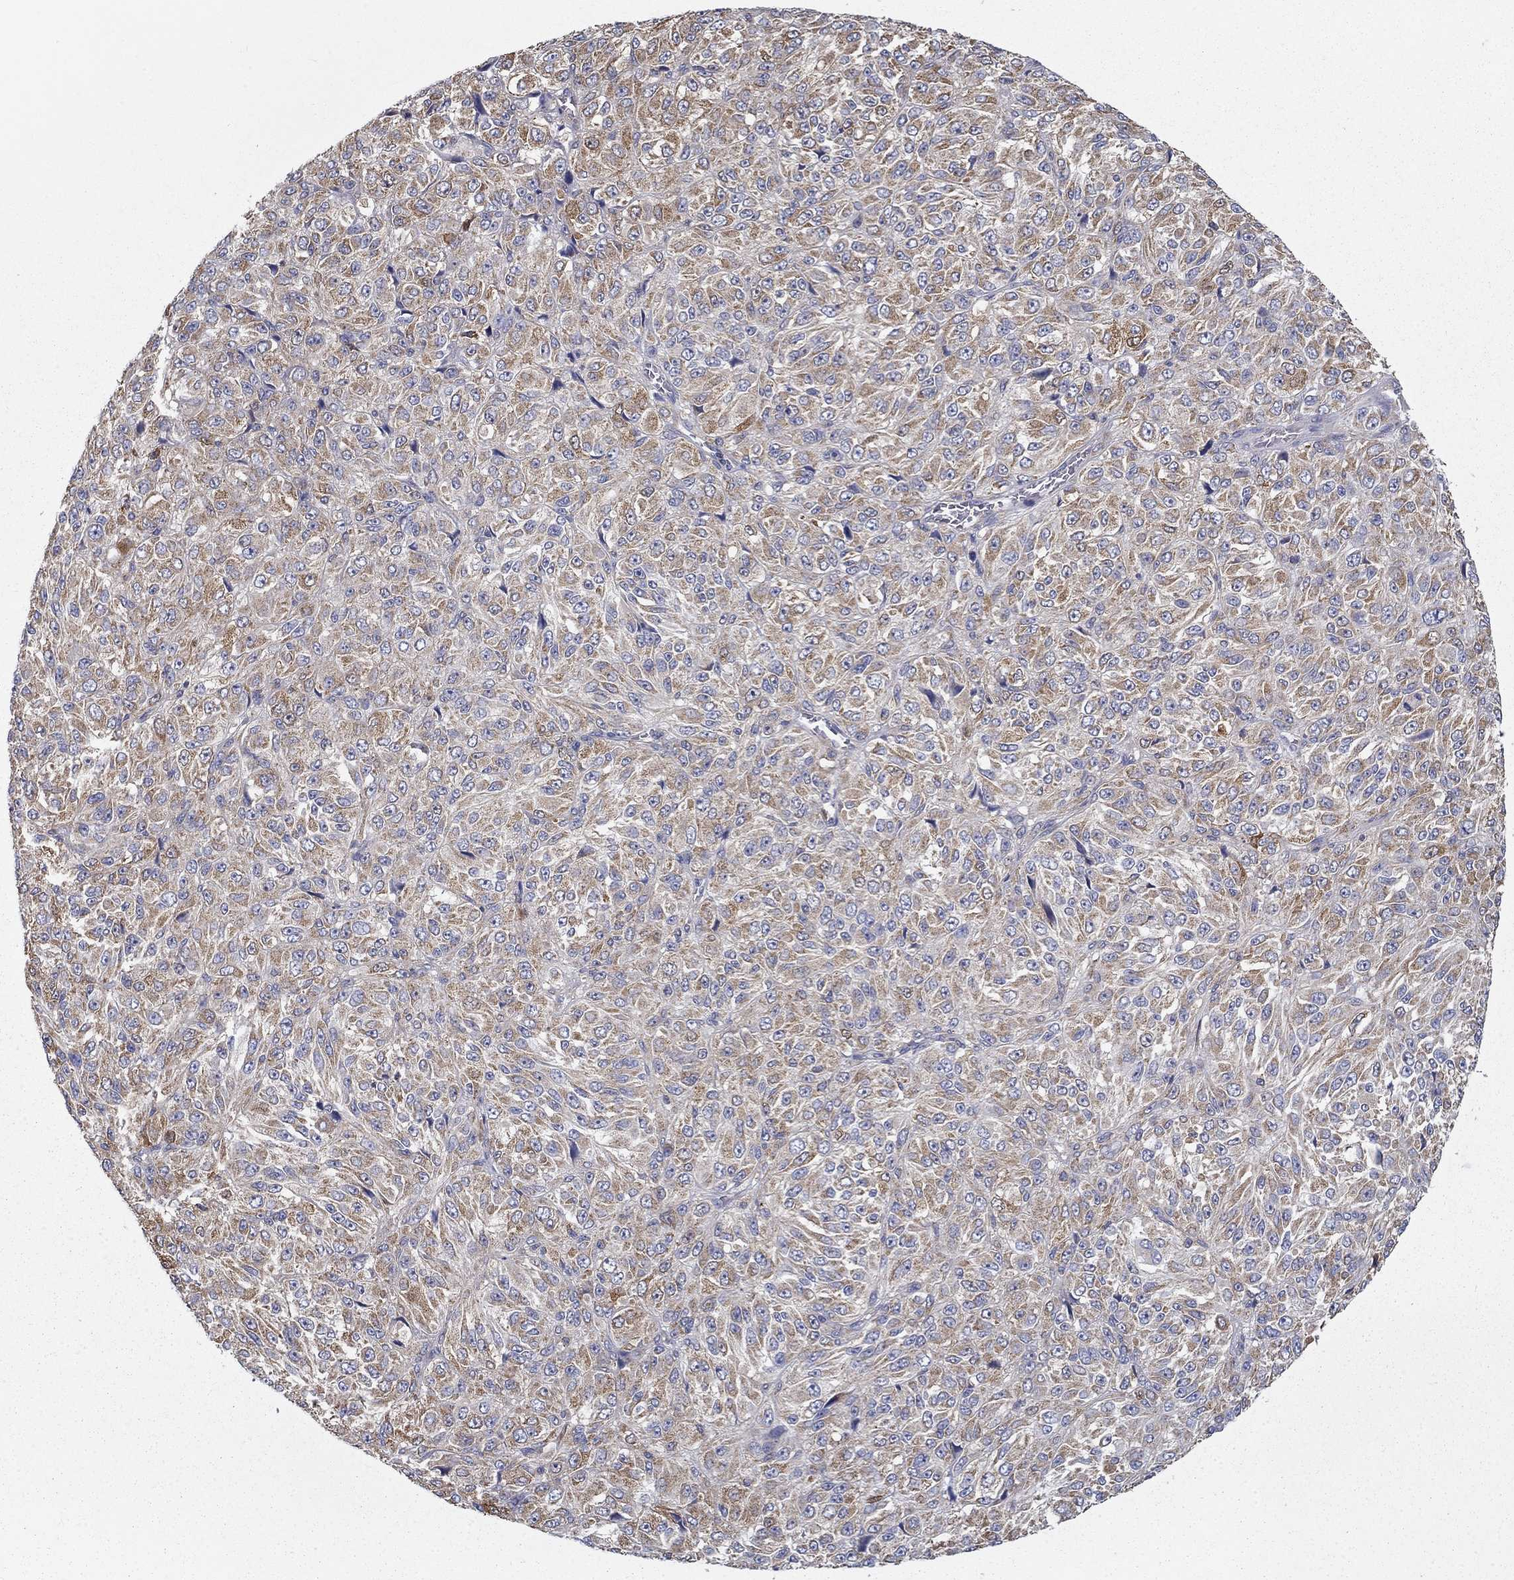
{"staining": {"intensity": "moderate", "quantity": "<25%", "location": "cytoplasmic/membranous"}, "tissue": "melanoma", "cell_type": "Tumor cells", "image_type": "cancer", "snomed": [{"axis": "morphology", "description": "Malignant melanoma, Metastatic site"}, {"axis": "topography", "description": "Brain"}], "caption": "Immunohistochemistry (IHC) histopathology image of human malignant melanoma (metastatic site) stained for a protein (brown), which shows low levels of moderate cytoplasmic/membranous positivity in about <25% of tumor cells.", "gene": "NME5", "patient": {"sex": "female", "age": 56}}